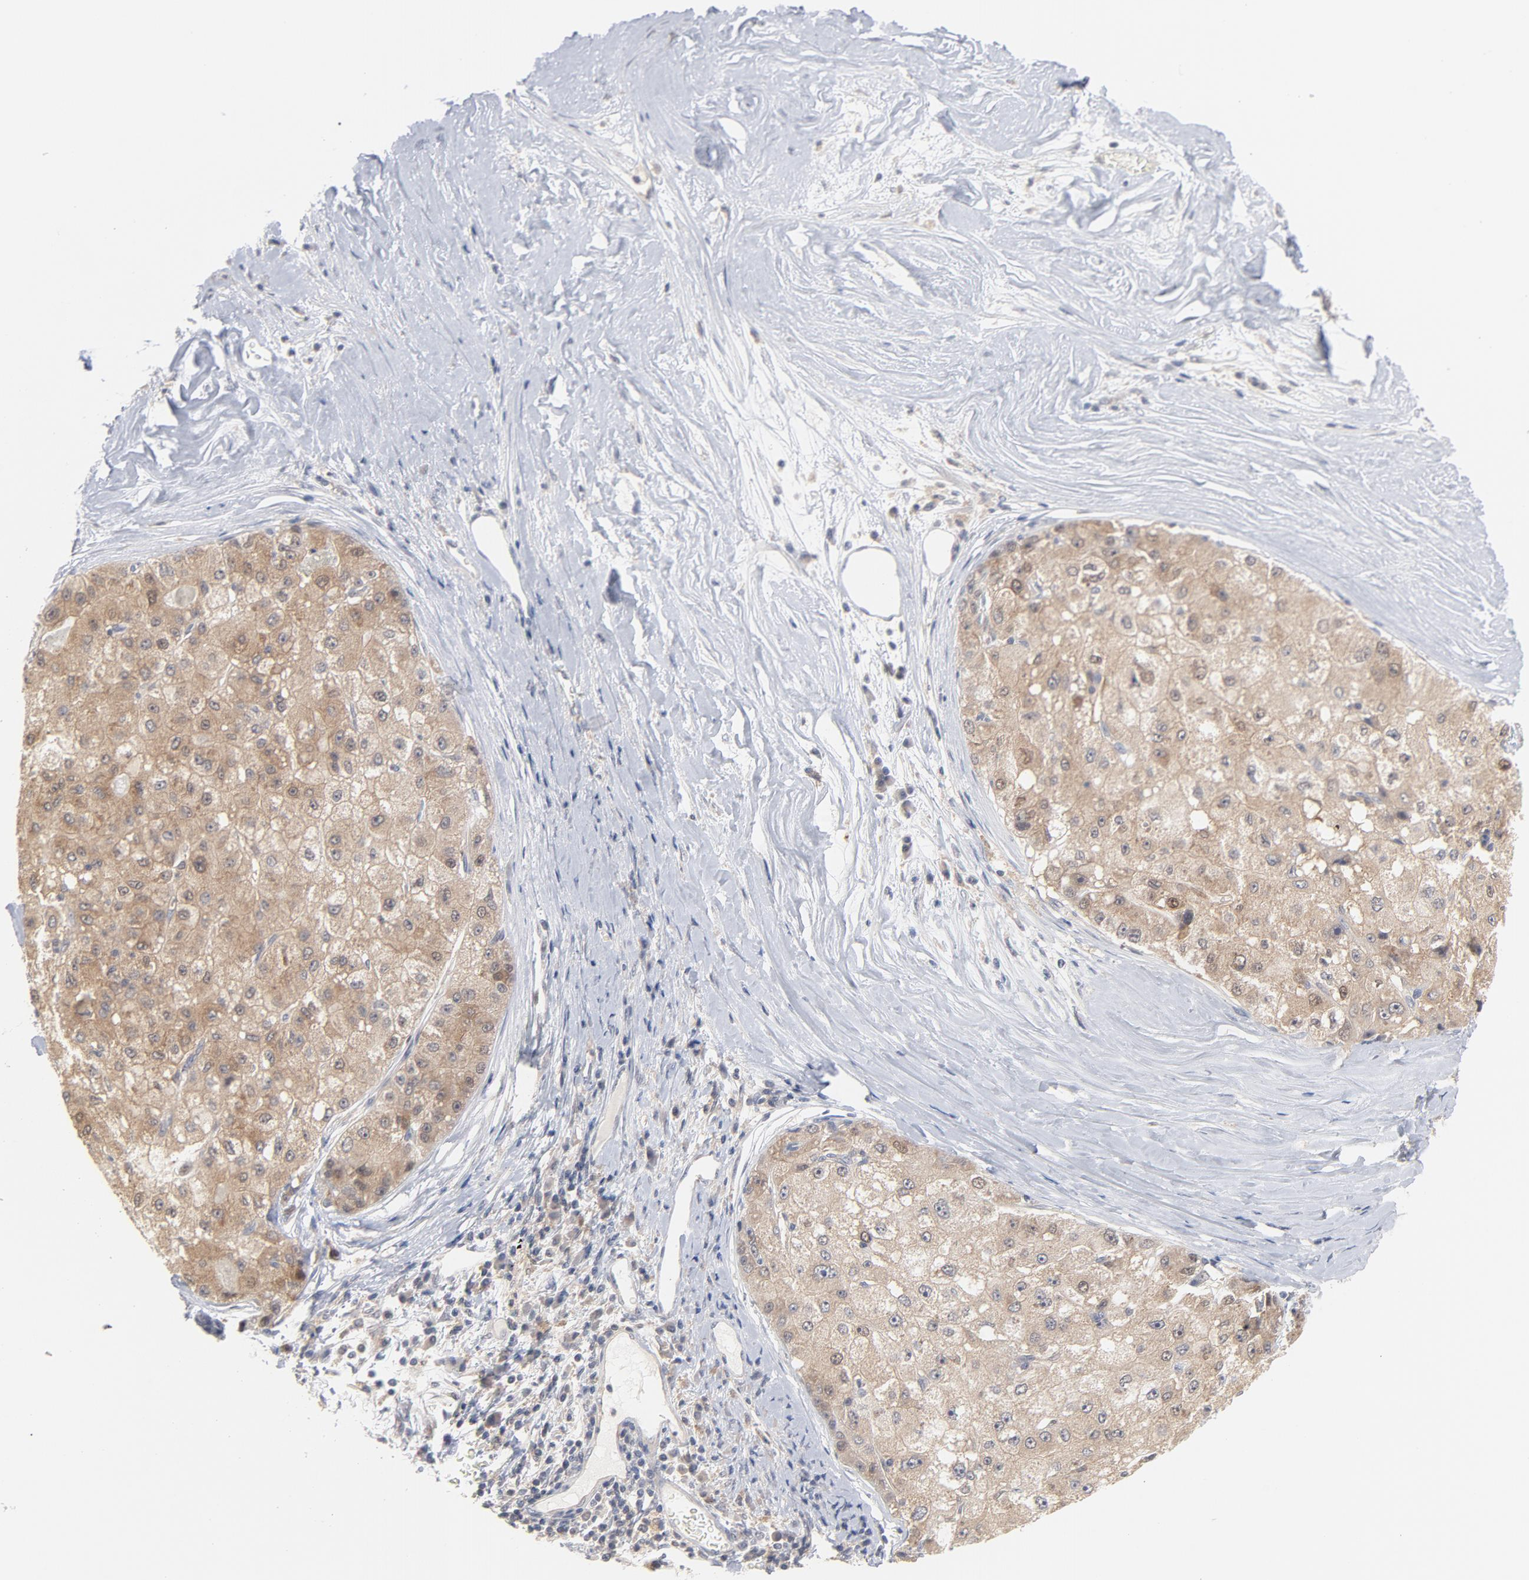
{"staining": {"intensity": "moderate", "quantity": ">75%", "location": "cytoplasmic/membranous"}, "tissue": "liver cancer", "cell_type": "Tumor cells", "image_type": "cancer", "snomed": [{"axis": "morphology", "description": "Carcinoma, Hepatocellular, NOS"}, {"axis": "topography", "description": "Liver"}], "caption": "Protein expression analysis of human liver cancer (hepatocellular carcinoma) reveals moderate cytoplasmic/membranous staining in approximately >75% of tumor cells.", "gene": "UBL4A", "patient": {"sex": "male", "age": 80}}